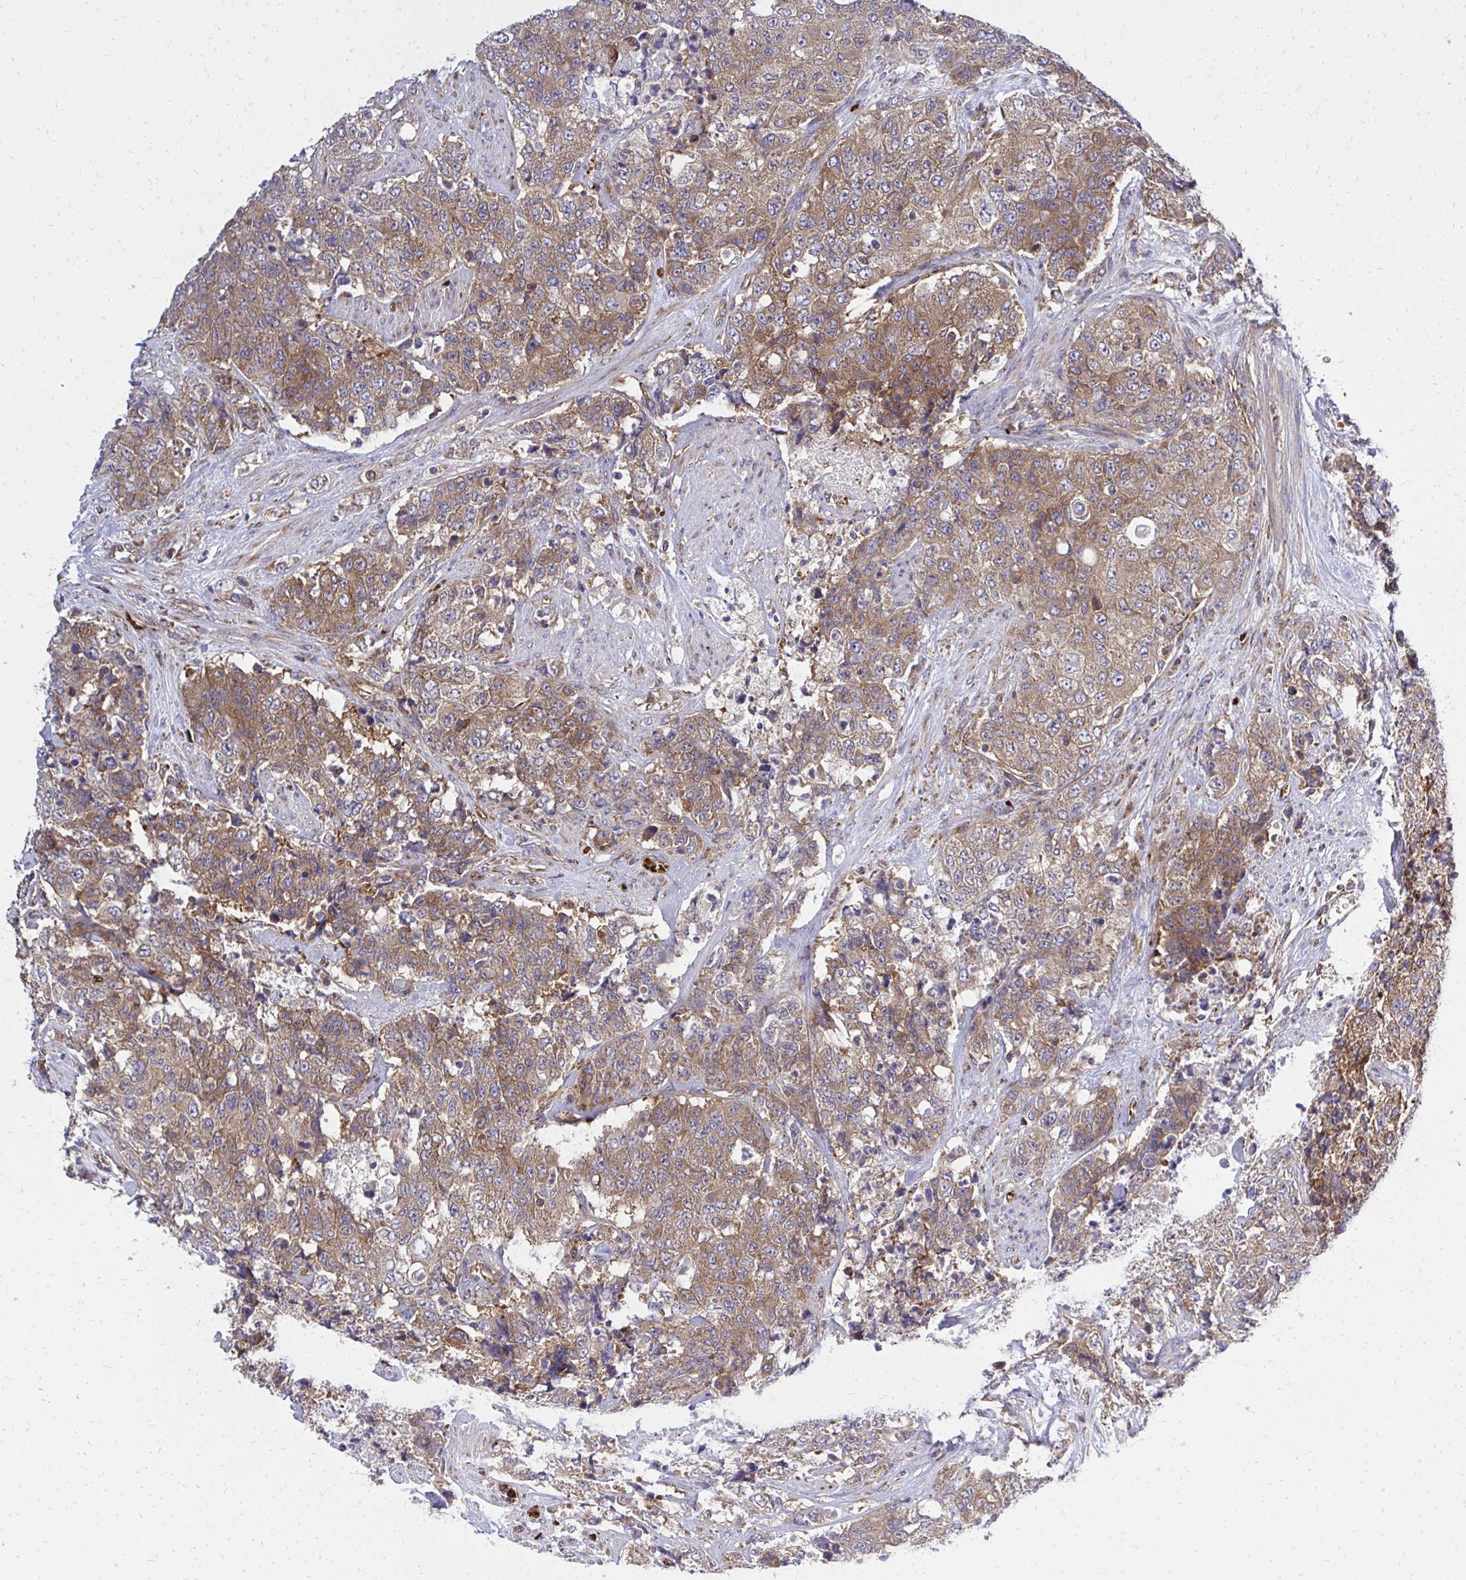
{"staining": {"intensity": "moderate", "quantity": ">75%", "location": "cytoplasmic/membranous"}, "tissue": "urothelial cancer", "cell_type": "Tumor cells", "image_type": "cancer", "snomed": [{"axis": "morphology", "description": "Urothelial carcinoma, High grade"}, {"axis": "topography", "description": "Urinary bladder"}], "caption": "Human urothelial cancer stained for a protein (brown) shows moderate cytoplasmic/membranous positive staining in approximately >75% of tumor cells.", "gene": "PDK4", "patient": {"sex": "female", "age": 78}}